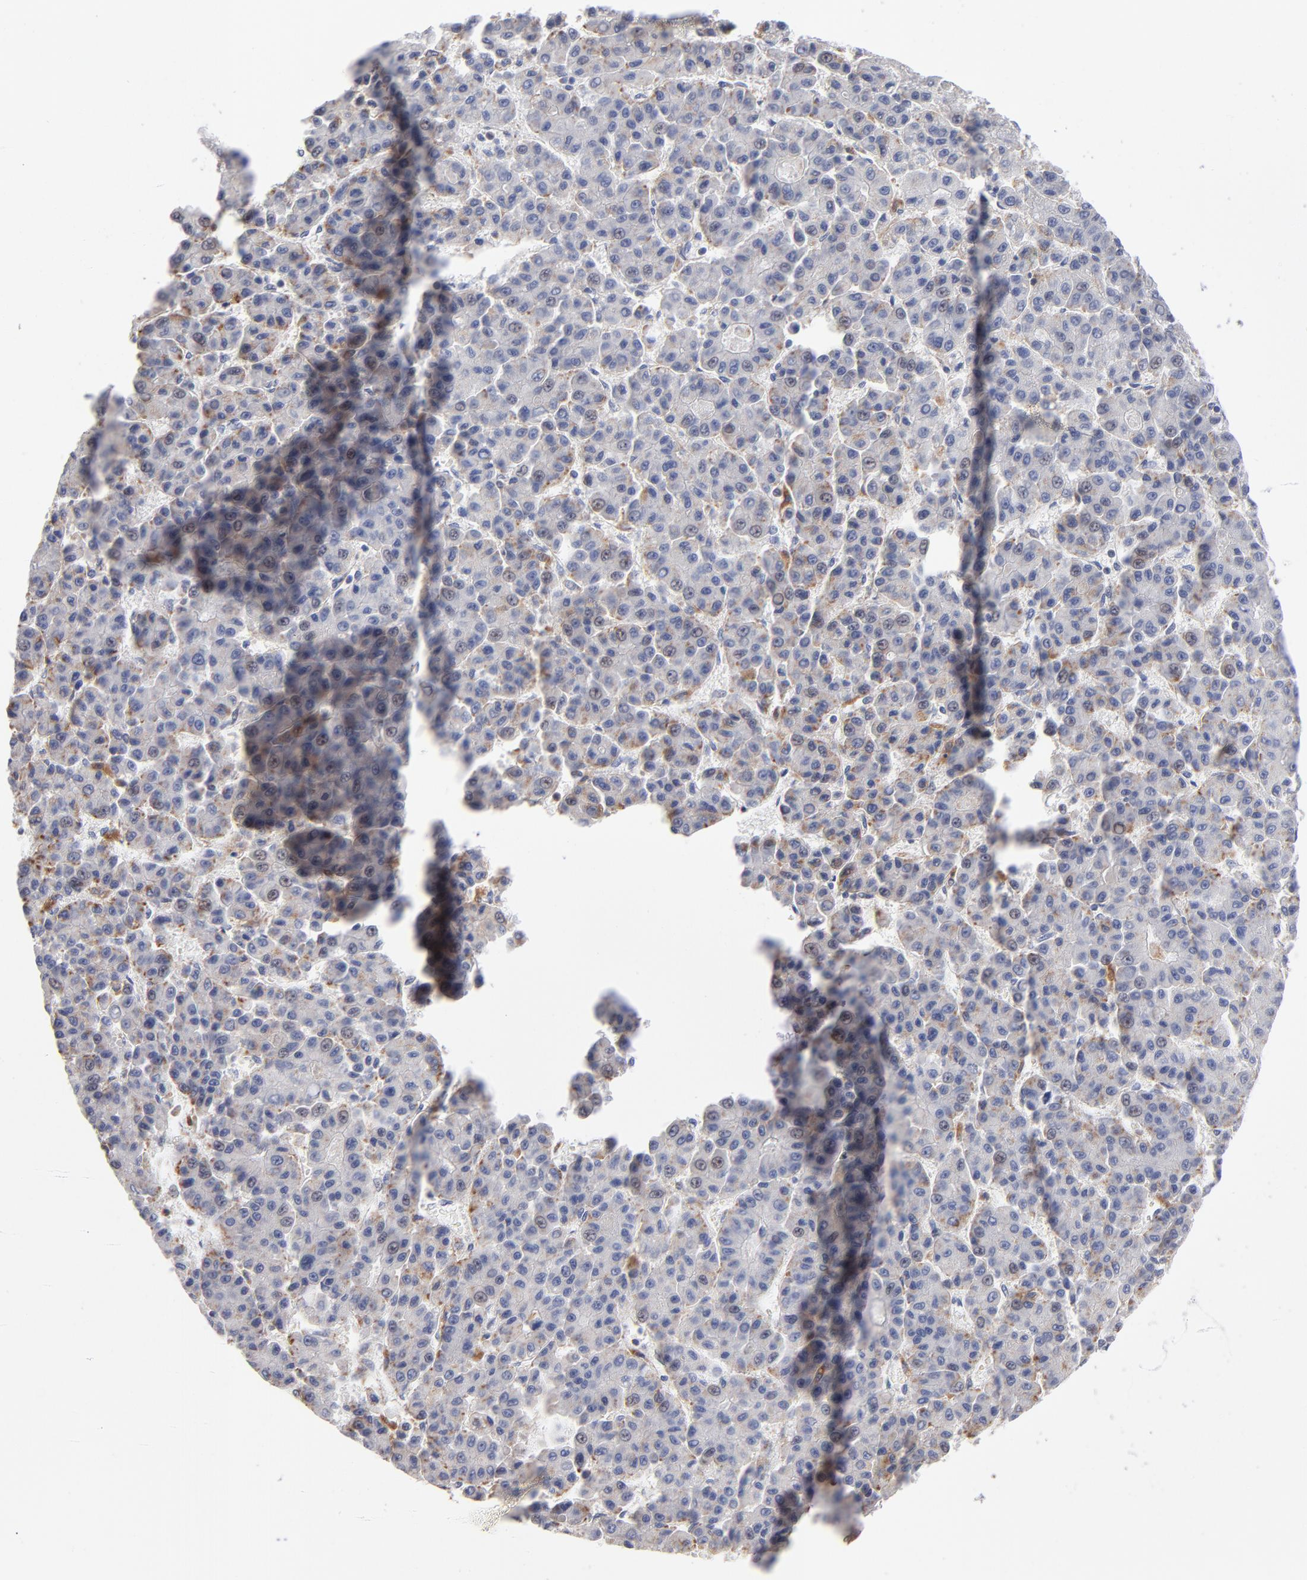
{"staining": {"intensity": "moderate", "quantity": ">75%", "location": "cytoplasmic/membranous"}, "tissue": "liver cancer", "cell_type": "Tumor cells", "image_type": "cancer", "snomed": [{"axis": "morphology", "description": "Carcinoma, Hepatocellular, NOS"}, {"axis": "topography", "description": "Liver"}], "caption": "Immunohistochemical staining of human liver cancer (hepatocellular carcinoma) demonstrates medium levels of moderate cytoplasmic/membranous staining in about >75% of tumor cells. The staining was performed using DAB (3,3'-diaminobenzidine) to visualize the protein expression in brown, while the nuclei were stained in blue with hematoxylin (Magnification: 20x).", "gene": "RRAGB", "patient": {"sex": "male", "age": 70}}